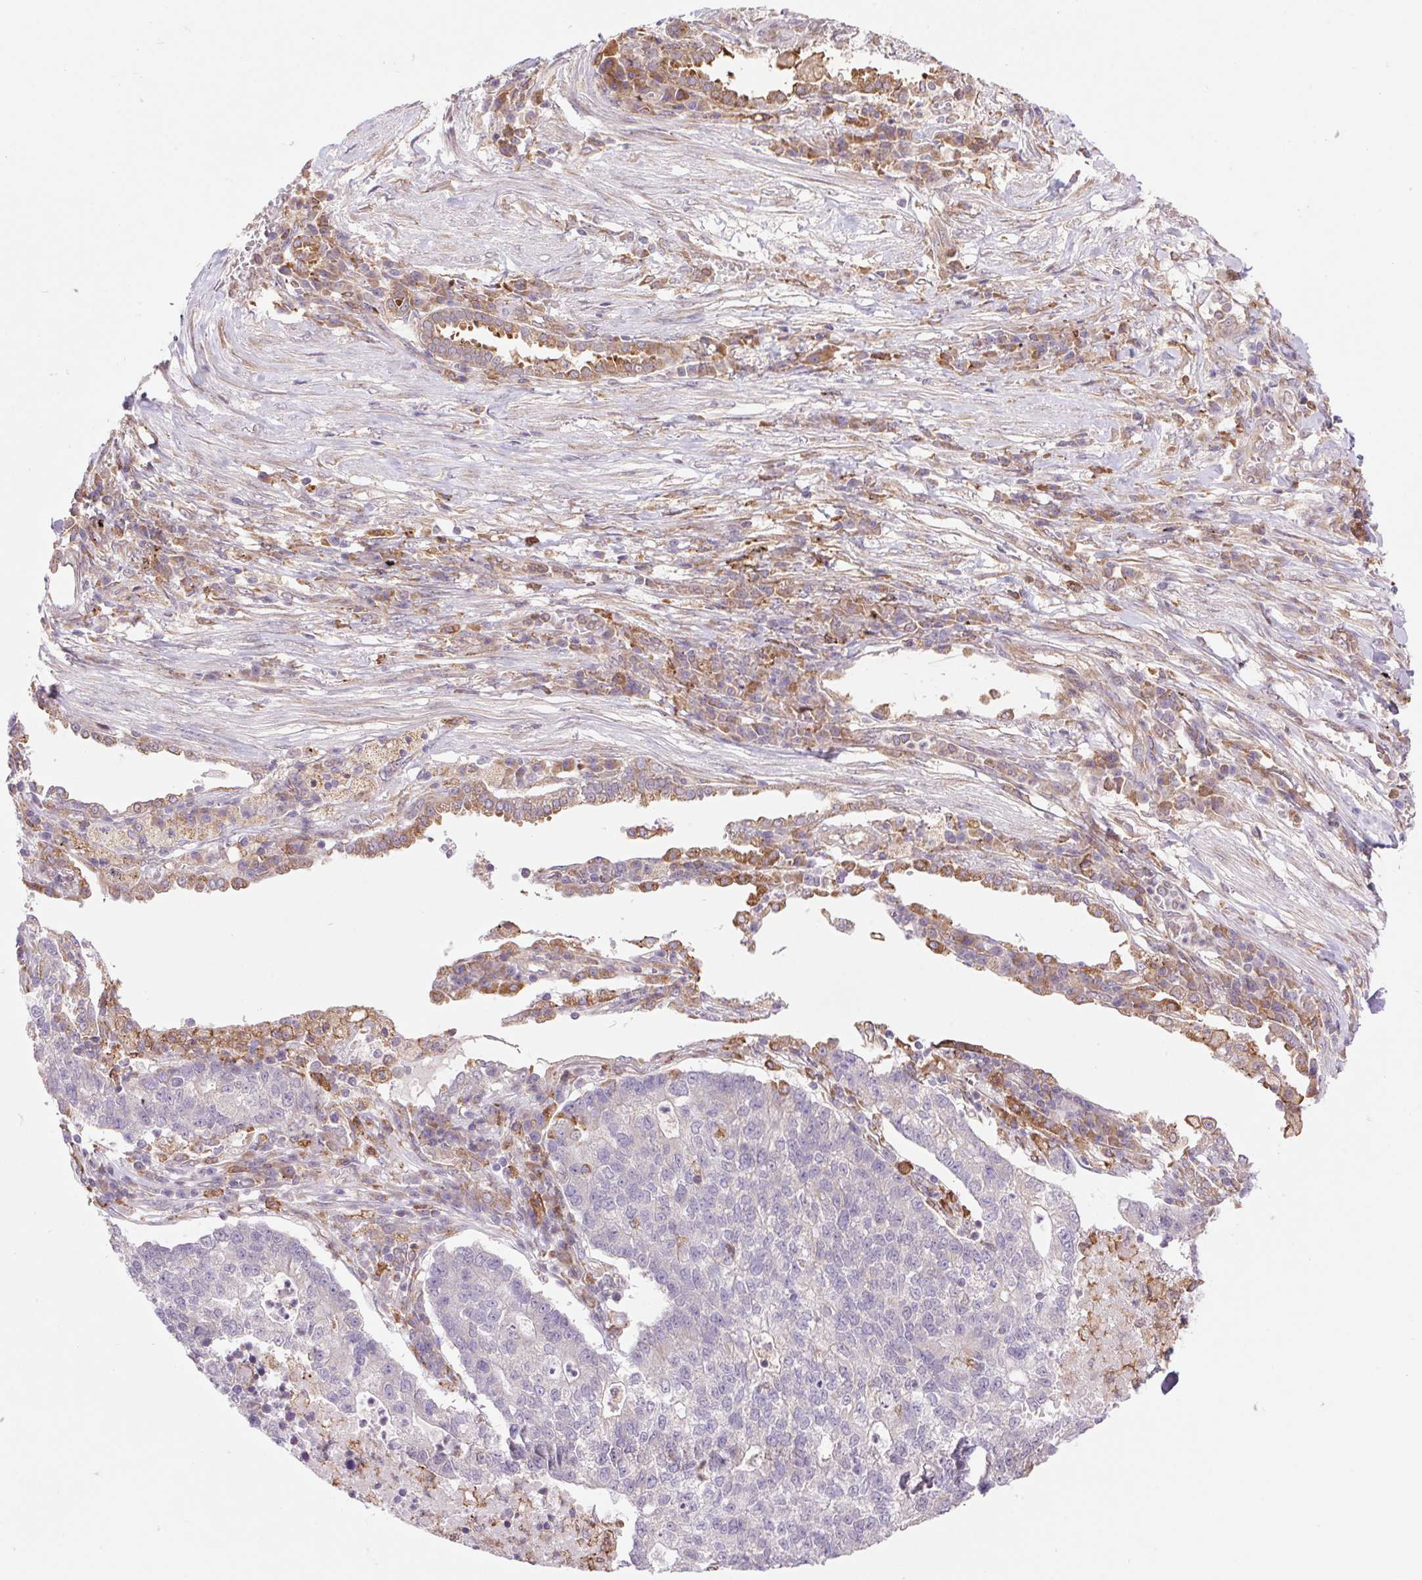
{"staining": {"intensity": "negative", "quantity": "none", "location": "none"}, "tissue": "lung cancer", "cell_type": "Tumor cells", "image_type": "cancer", "snomed": [{"axis": "morphology", "description": "Adenocarcinoma, NOS"}, {"axis": "topography", "description": "Lung"}], "caption": "Lung adenocarcinoma stained for a protein using IHC exhibits no staining tumor cells.", "gene": "KLHL20", "patient": {"sex": "male", "age": 57}}